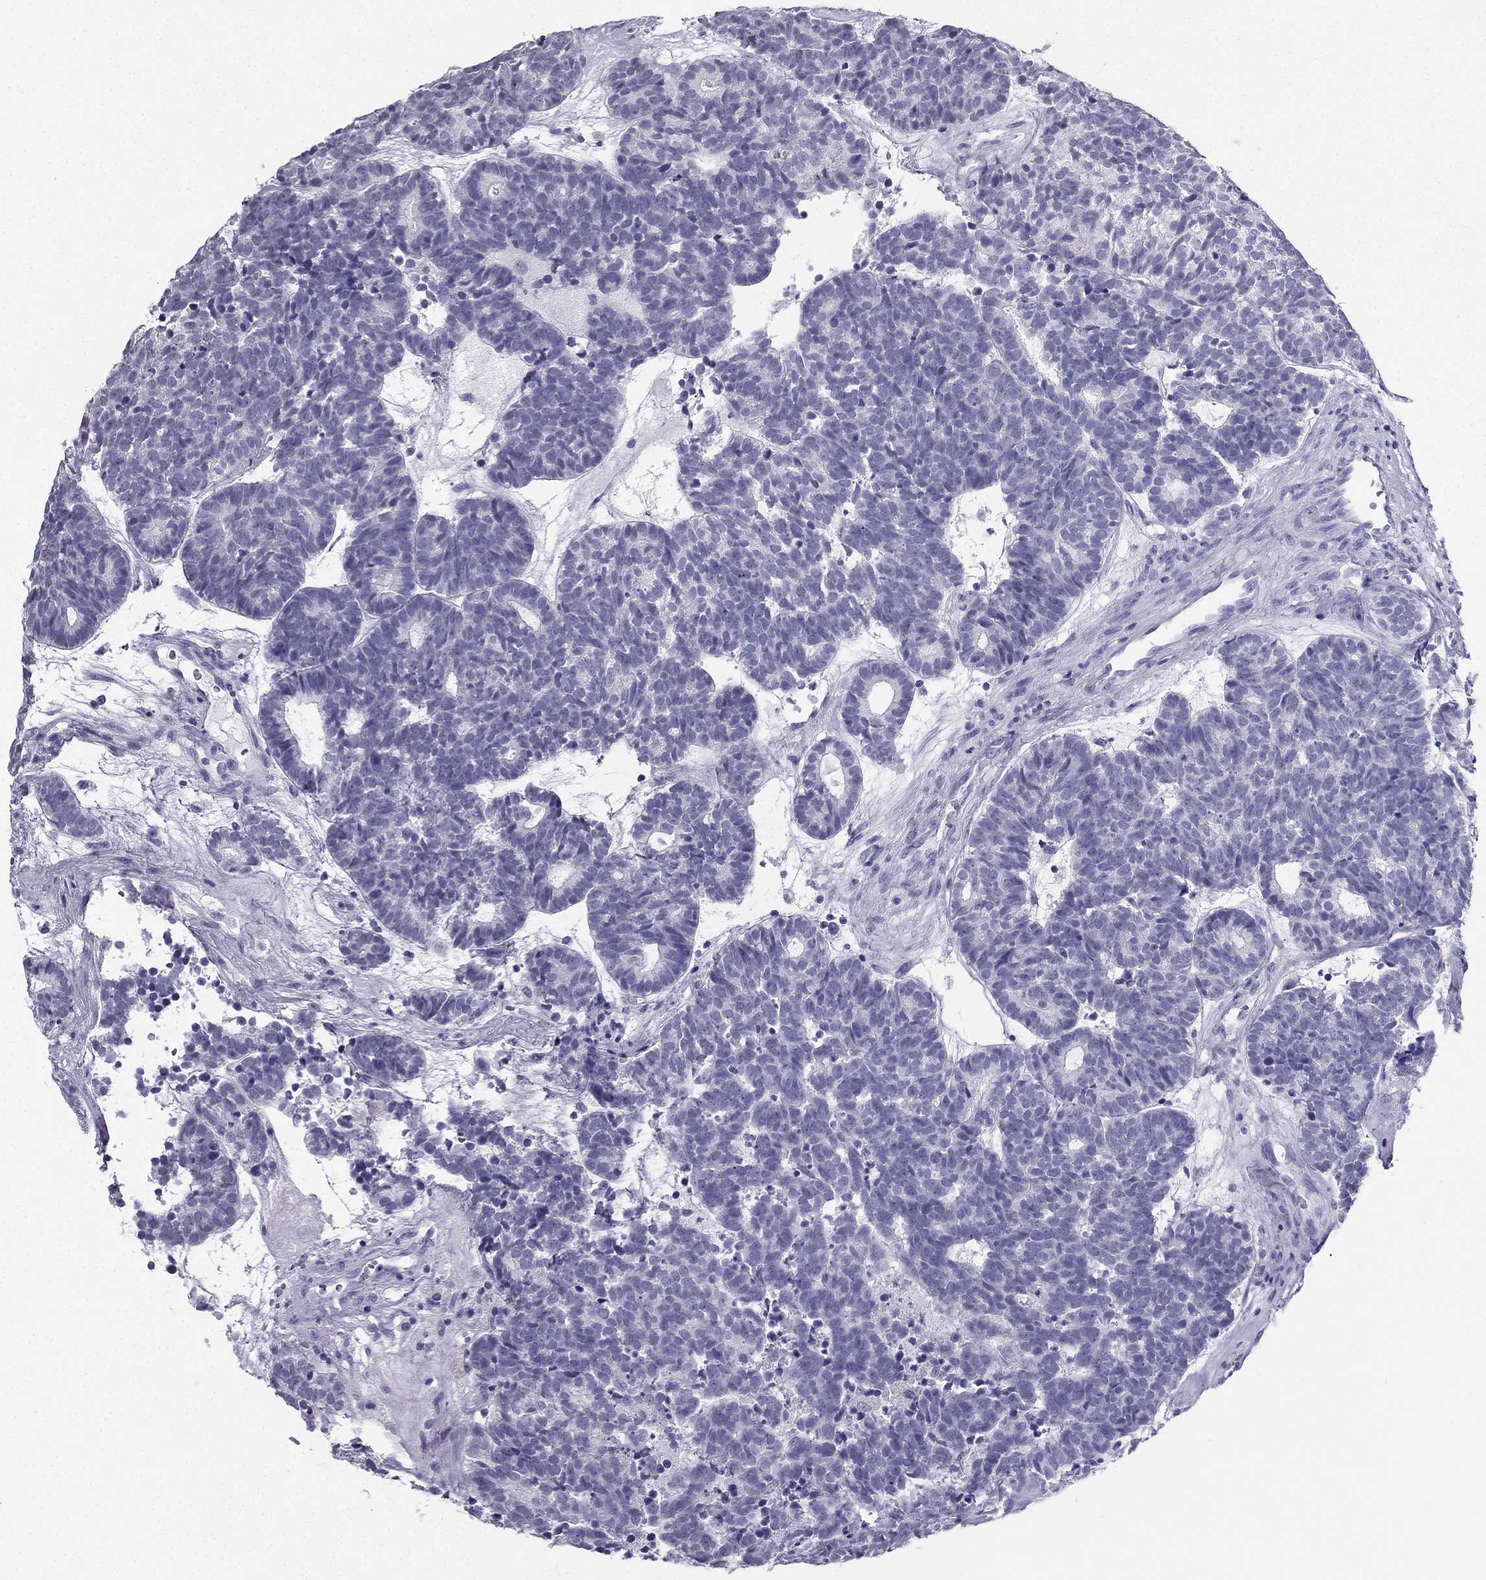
{"staining": {"intensity": "negative", "quantity": "none", "location": "none"}, "tissue": "head and neck cancer", "cell_type": "Tumor cells", "image_type": "cancer", "snomed": [{"axis": "morphology", "description": "Adenocarcinoma, NOS"}, {"axis": "topography", "description": "Head-Neck"}], "caption": "This is an immunohistochemistry image of human head and neck adenocarcinoma. There is no staining in tumor cells.", "gene": "TFF3", "patient": {"sex": "female", "age": 81}}